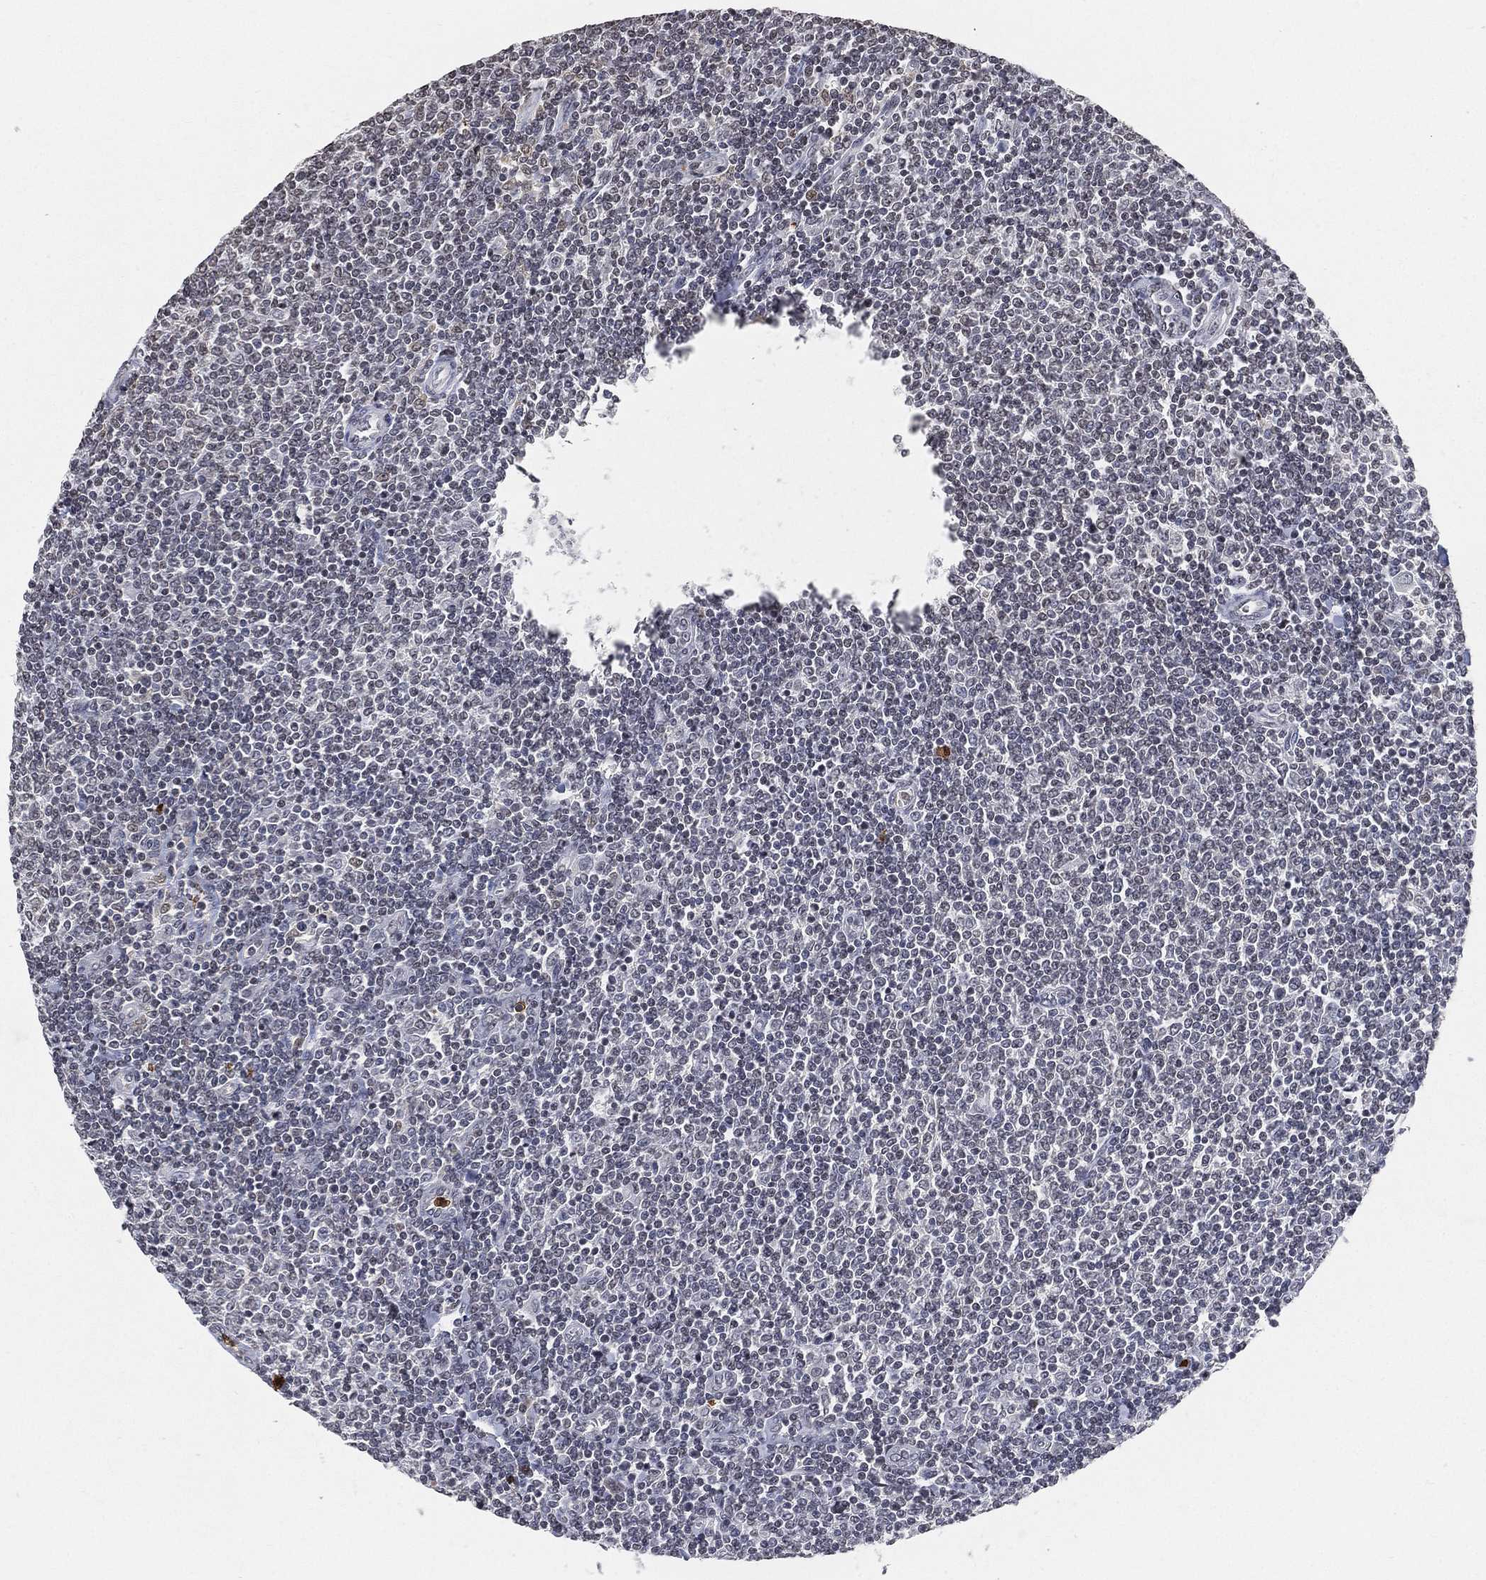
{"staining": {"intensity": "negative", "quantity": "none", "location": "none"}, "tissue": "lymphoma", "cell_type": "Tumor cells", "image_type": "cancer", "snomed": [{"axis": "morphology", "description": "Malignant lymphoma, non-Hodgkin's type, Low grade"}, {"axis": "topography", "description": "Lymph node"}], "caption": "Tumor cells are negative for protein expression in human lymphoma.", "gene": "ARG1", "patient": {"sex": "male", "age": 52}}